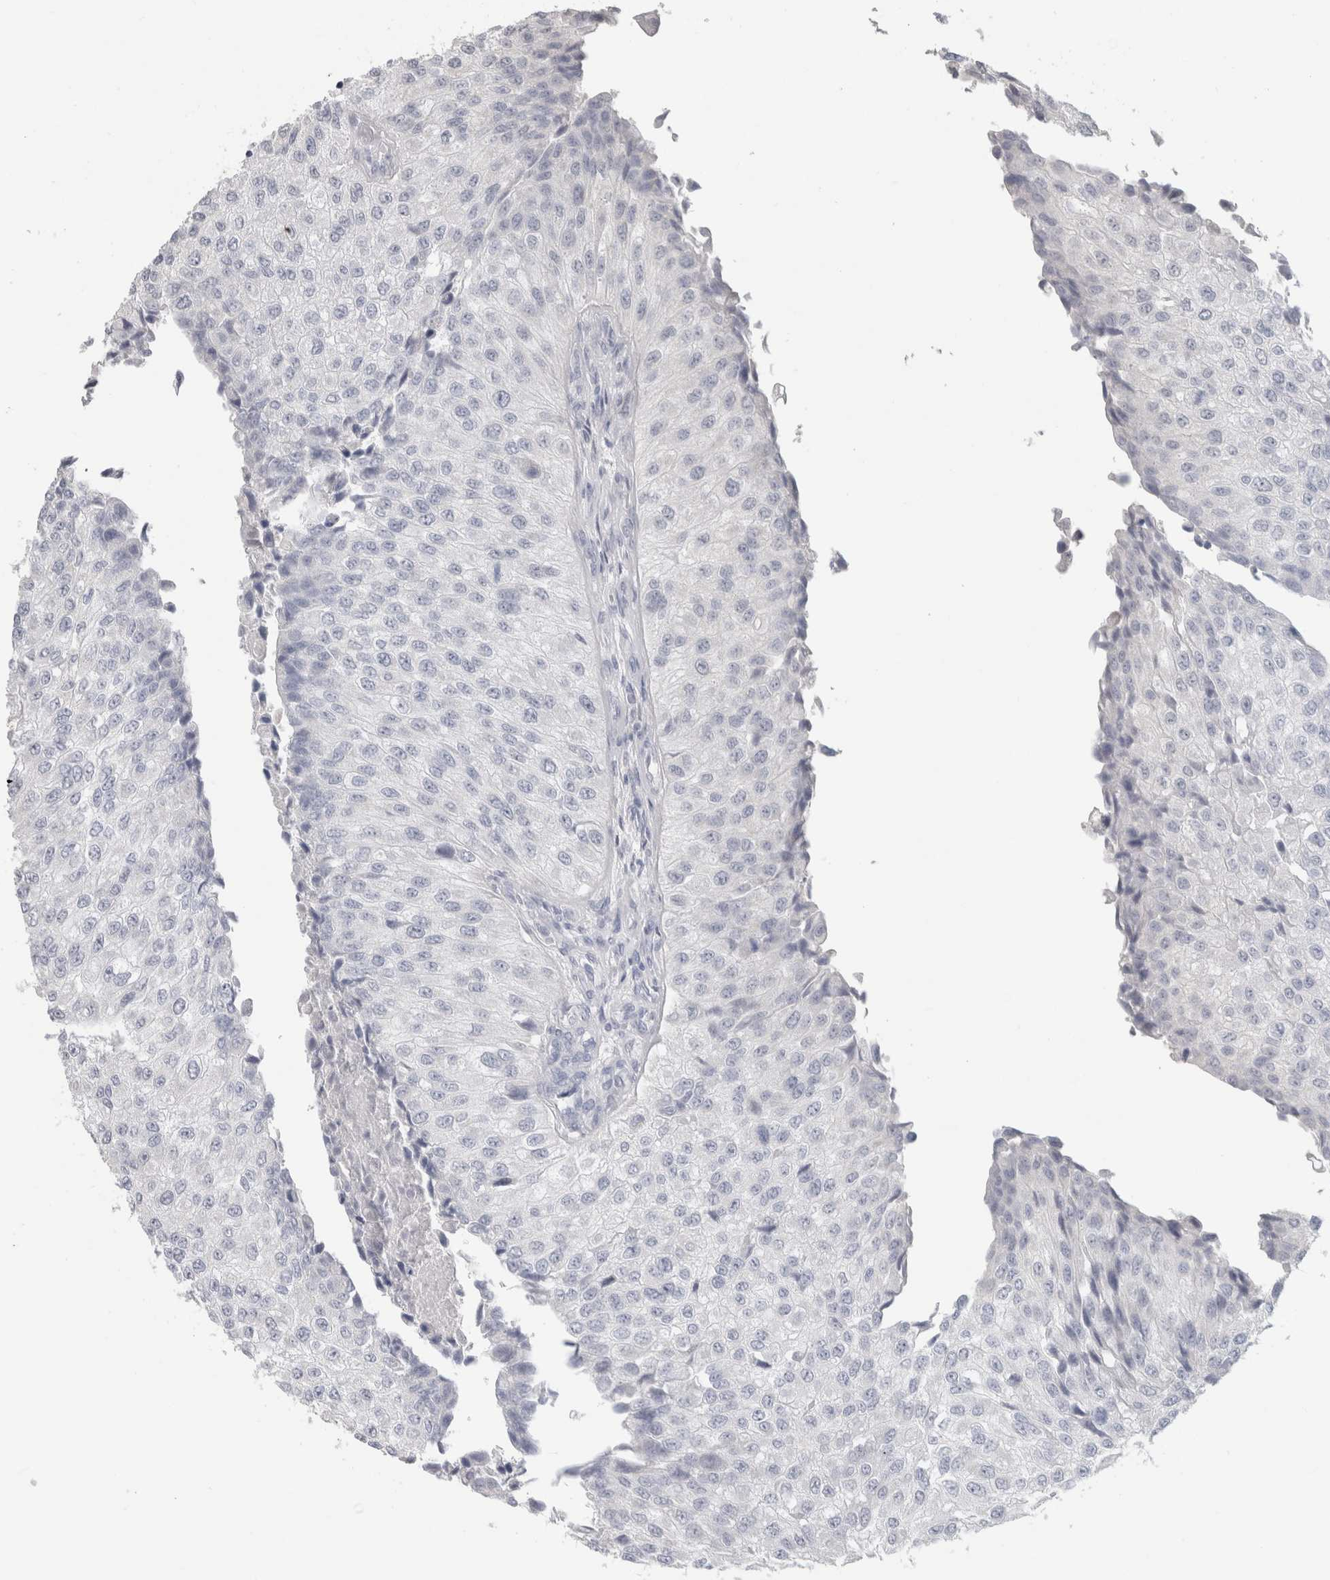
{"staining": {"intensity": "negative", "quantity": "none", "location": "none"}, "tissue": "urothelial cancer", "cell_type": "Tumor cells", "image_type": "cancer", "snomed": [{"axis": "morphology", "description": "Urothelial carcinoma, High grade"}, {"axis": "topography", "description": "Kidney"}, {"axis": "topography", "description": "Urinary bladder"}], "caption": "Immunohistochemistry of urothelial carcinoma (high-grade) displays no expression in tumor cells. (DAB IHC visualized using brightfield microscopy, high magnification).", "gene": "SLC6A1", "patient": {"sex": "male", "age": 77}}